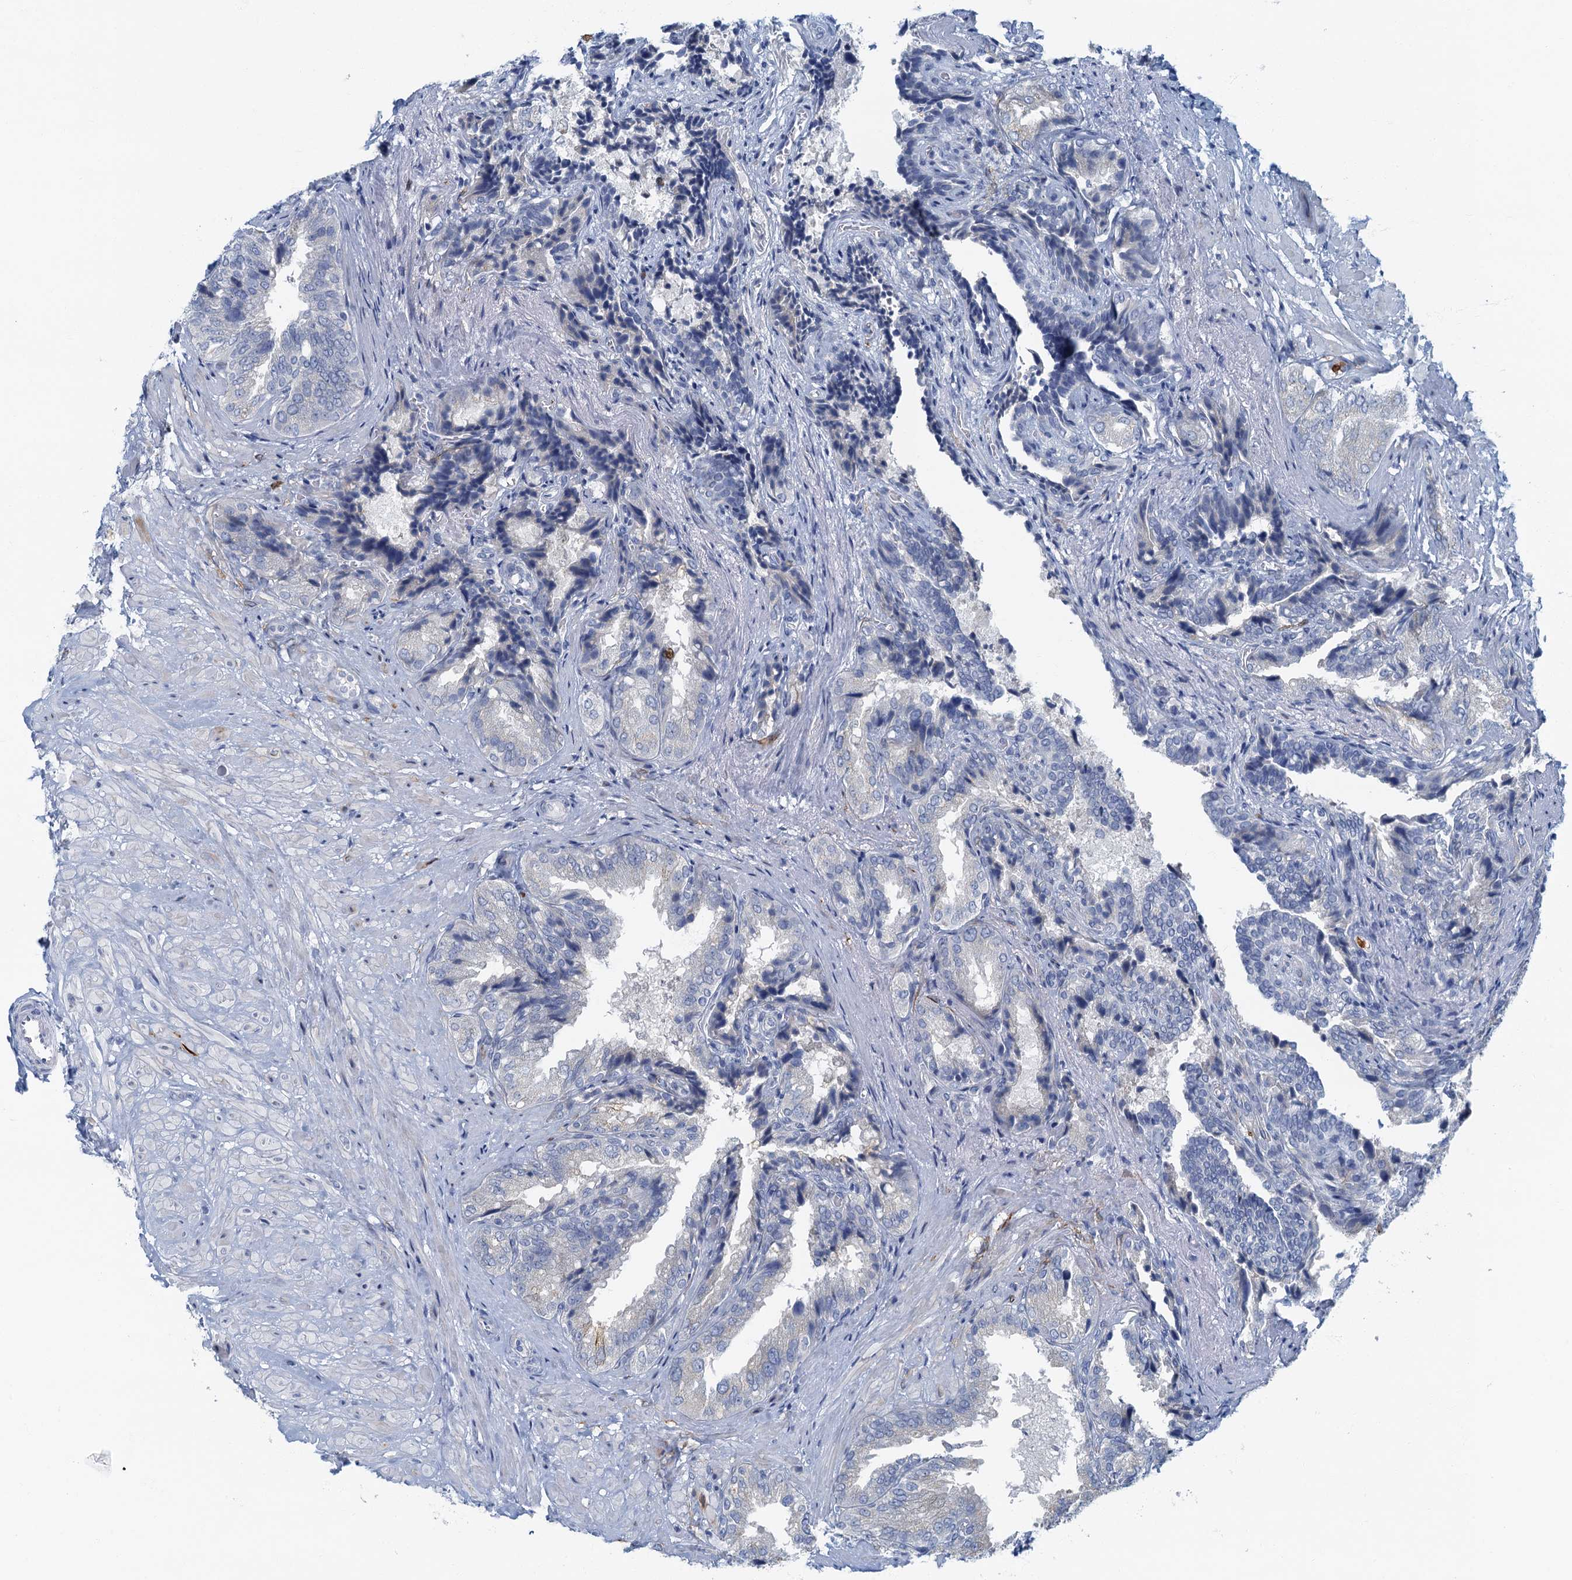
{"staining": {"intensity": "moderate", "quantity": "<25%", "location": "cytoplasmic/membranous"}, "tissue": "seminal vesicle", "cell_type": "Glandular cells", "image_type": "normal", "snomed": [{"axis": "morphology", "description": "Normal tissue, NOS"}, {"axis": "topography", "description": "Seminal veicle"}, {"axis": "topography", "description": "Peripheral nerve tissue"}], "caption": "The histopathology image exhibits immunohistochemical staining of normal seminal vesicle. There is moderate cytoplasmic/membranous staining is appreciated in about <25% of glandular cells. The protein of interest is shown in brown color, while the nuclei are stained blue.", "gene": "ANKDD1A", "patient": {"sex": "male", "age": 63}}